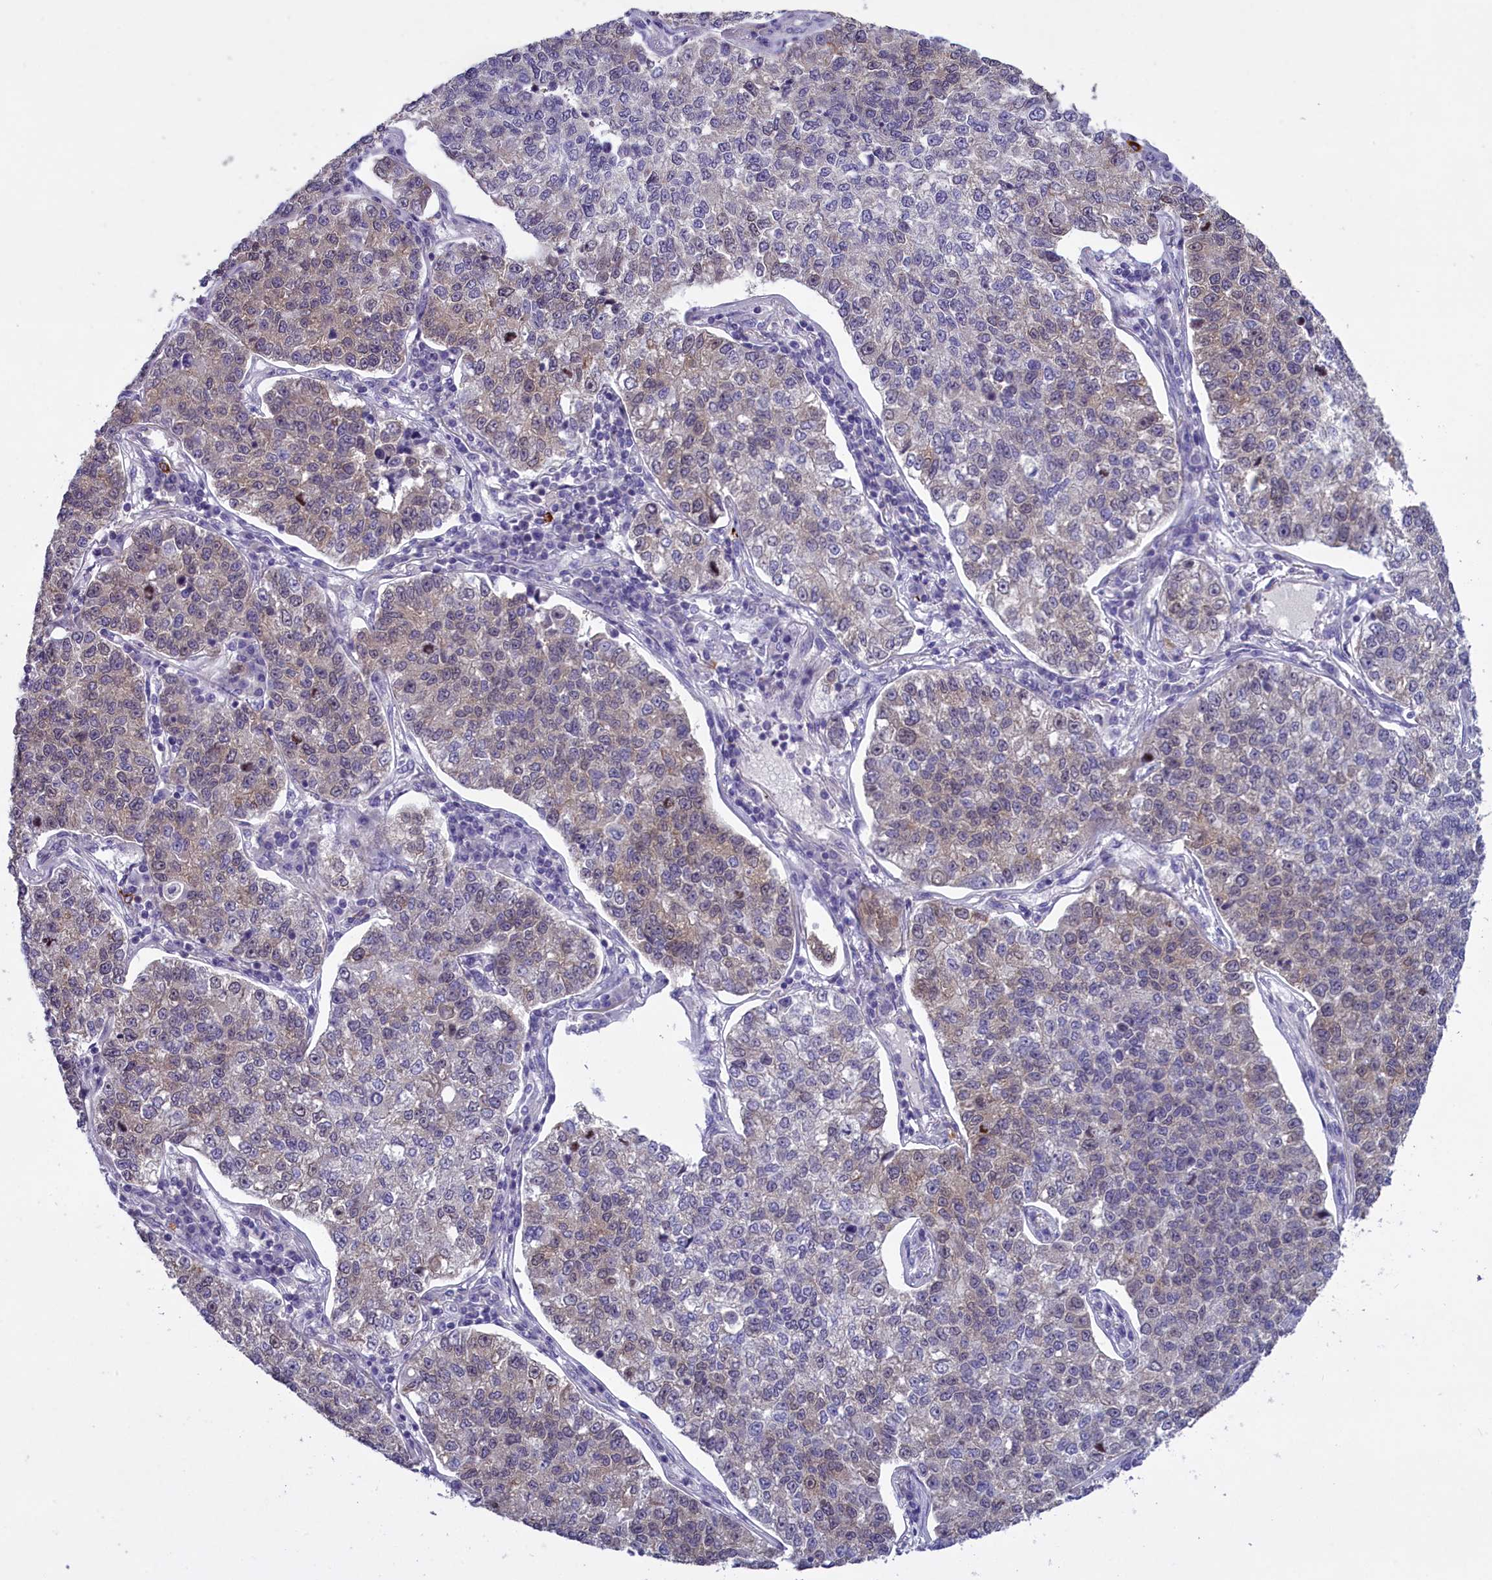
{"staining": {"intensity": "weak", "quantity": "25%-75%", "location": "cytoplasmic/membranous"}, "tissue": "lung cancer", "cell_type": "Tumor cells", "image_type": "cancer", "snomed": [{"axis": "morphology", "description": "Adenocarcinoma, NOS"}, {"axis": "topography", "description": "Lung"}], "caption": "Immunohistochemistry histopathology image of adenocarcinoma (lung) stained for a protein (brown), which exhibits low levels of weak cytoplasmic/membranous expression in about 25%-75% of tumor cells.", "gene": "ENPP6", "patient": {"sex": "male", "age": 49}}